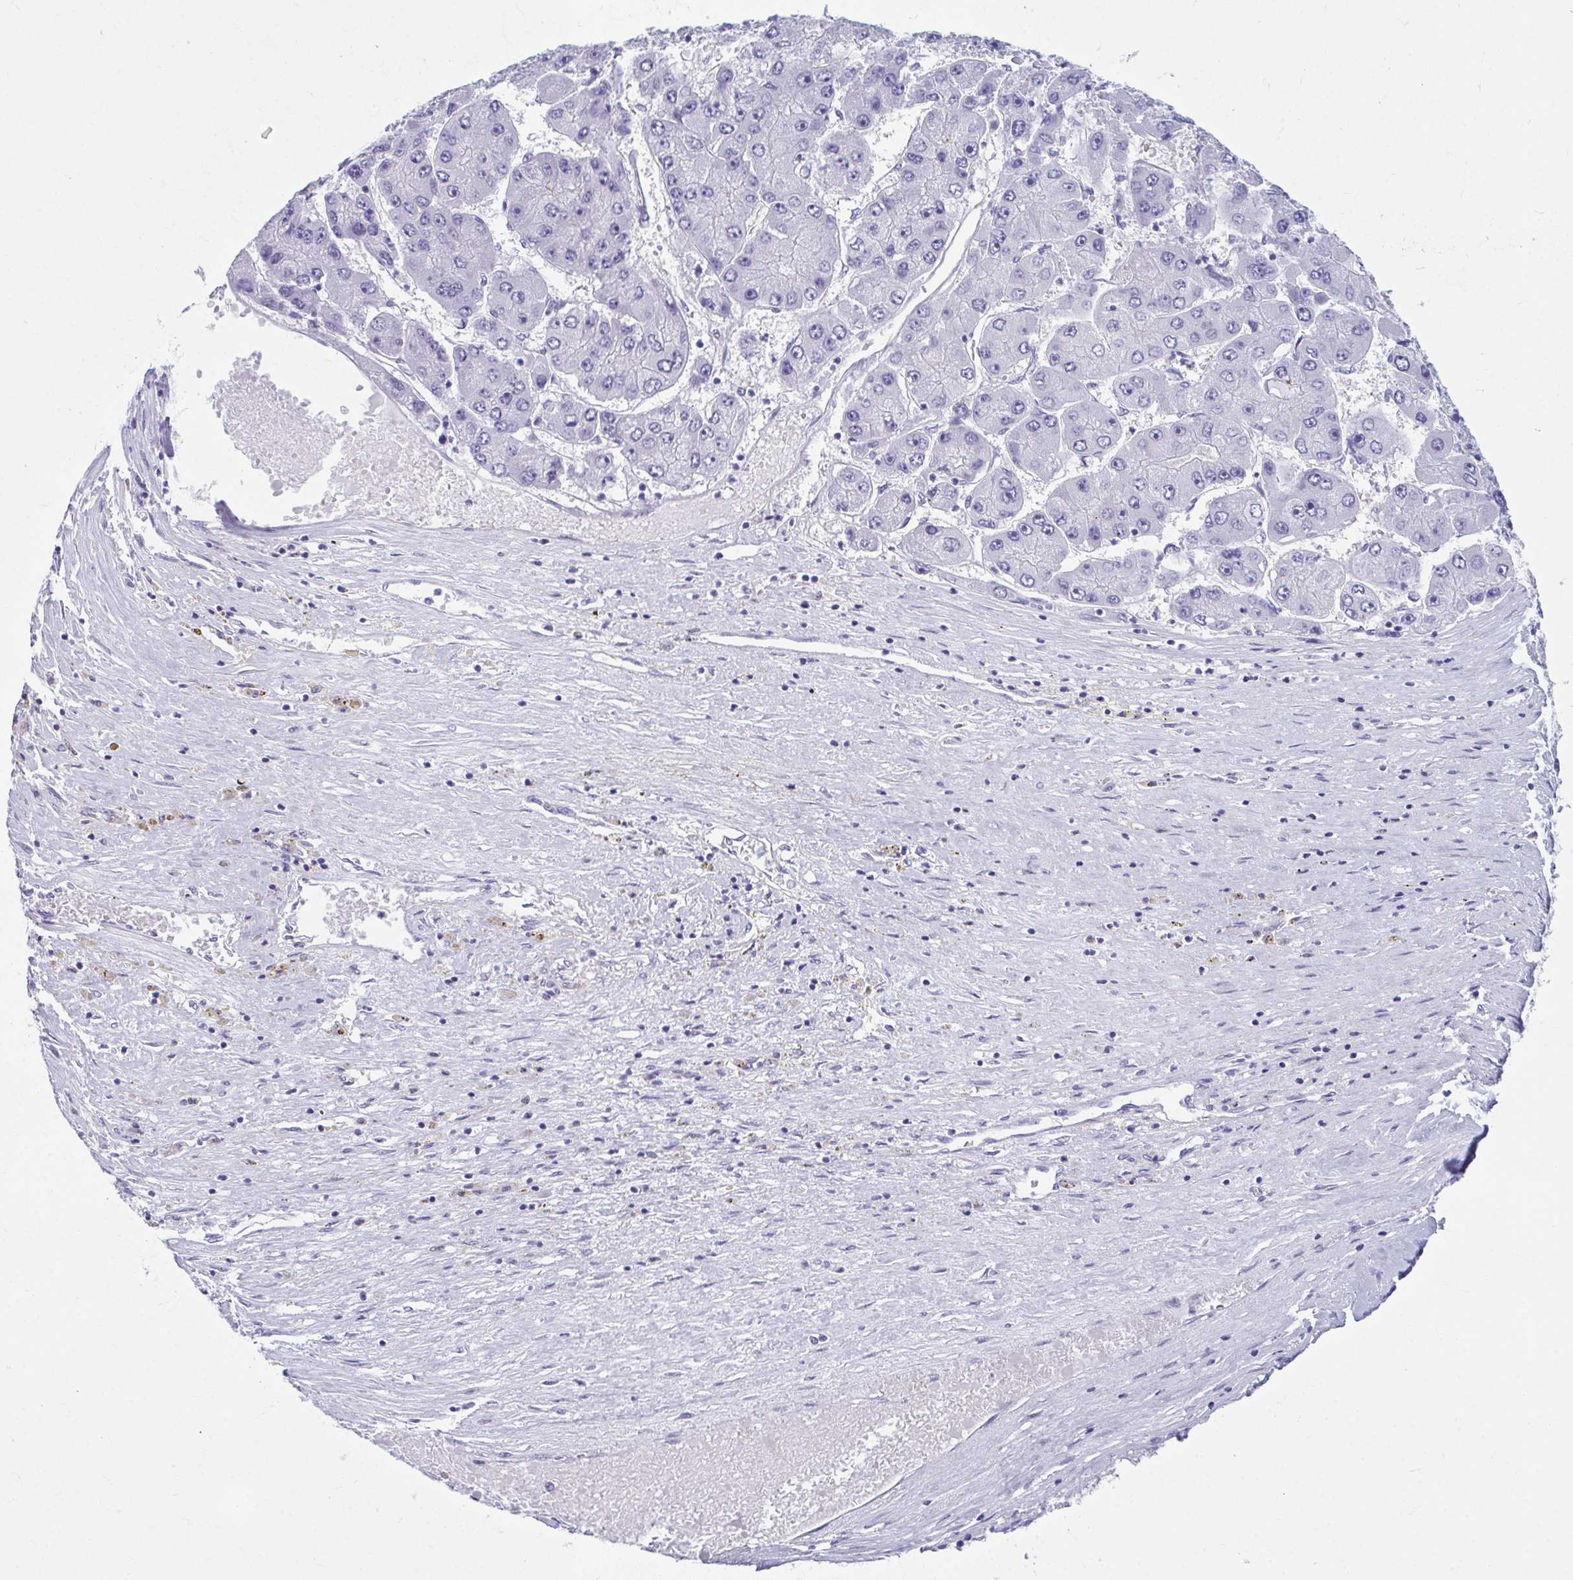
{"staining": {"intensity": "negative", "quantity": "none", "location": "none"}, "tissue": "liver cancer", "cell_type": "Tumor cells", "image_type": "cancer", "snomed": [{"axis": "morphology", "description": "Carcinoma, Hepatocellular, NOS"}, {"axis": "topography", "description": "Liver"}], "caption": "A high-resolution histopathology image shows immunohistochemistry staining of liver cancer, which demonstrates no significant staining in tumor cells.", "gene": "TCEAL3", "patient": {"sex": "female", "age": 61}}